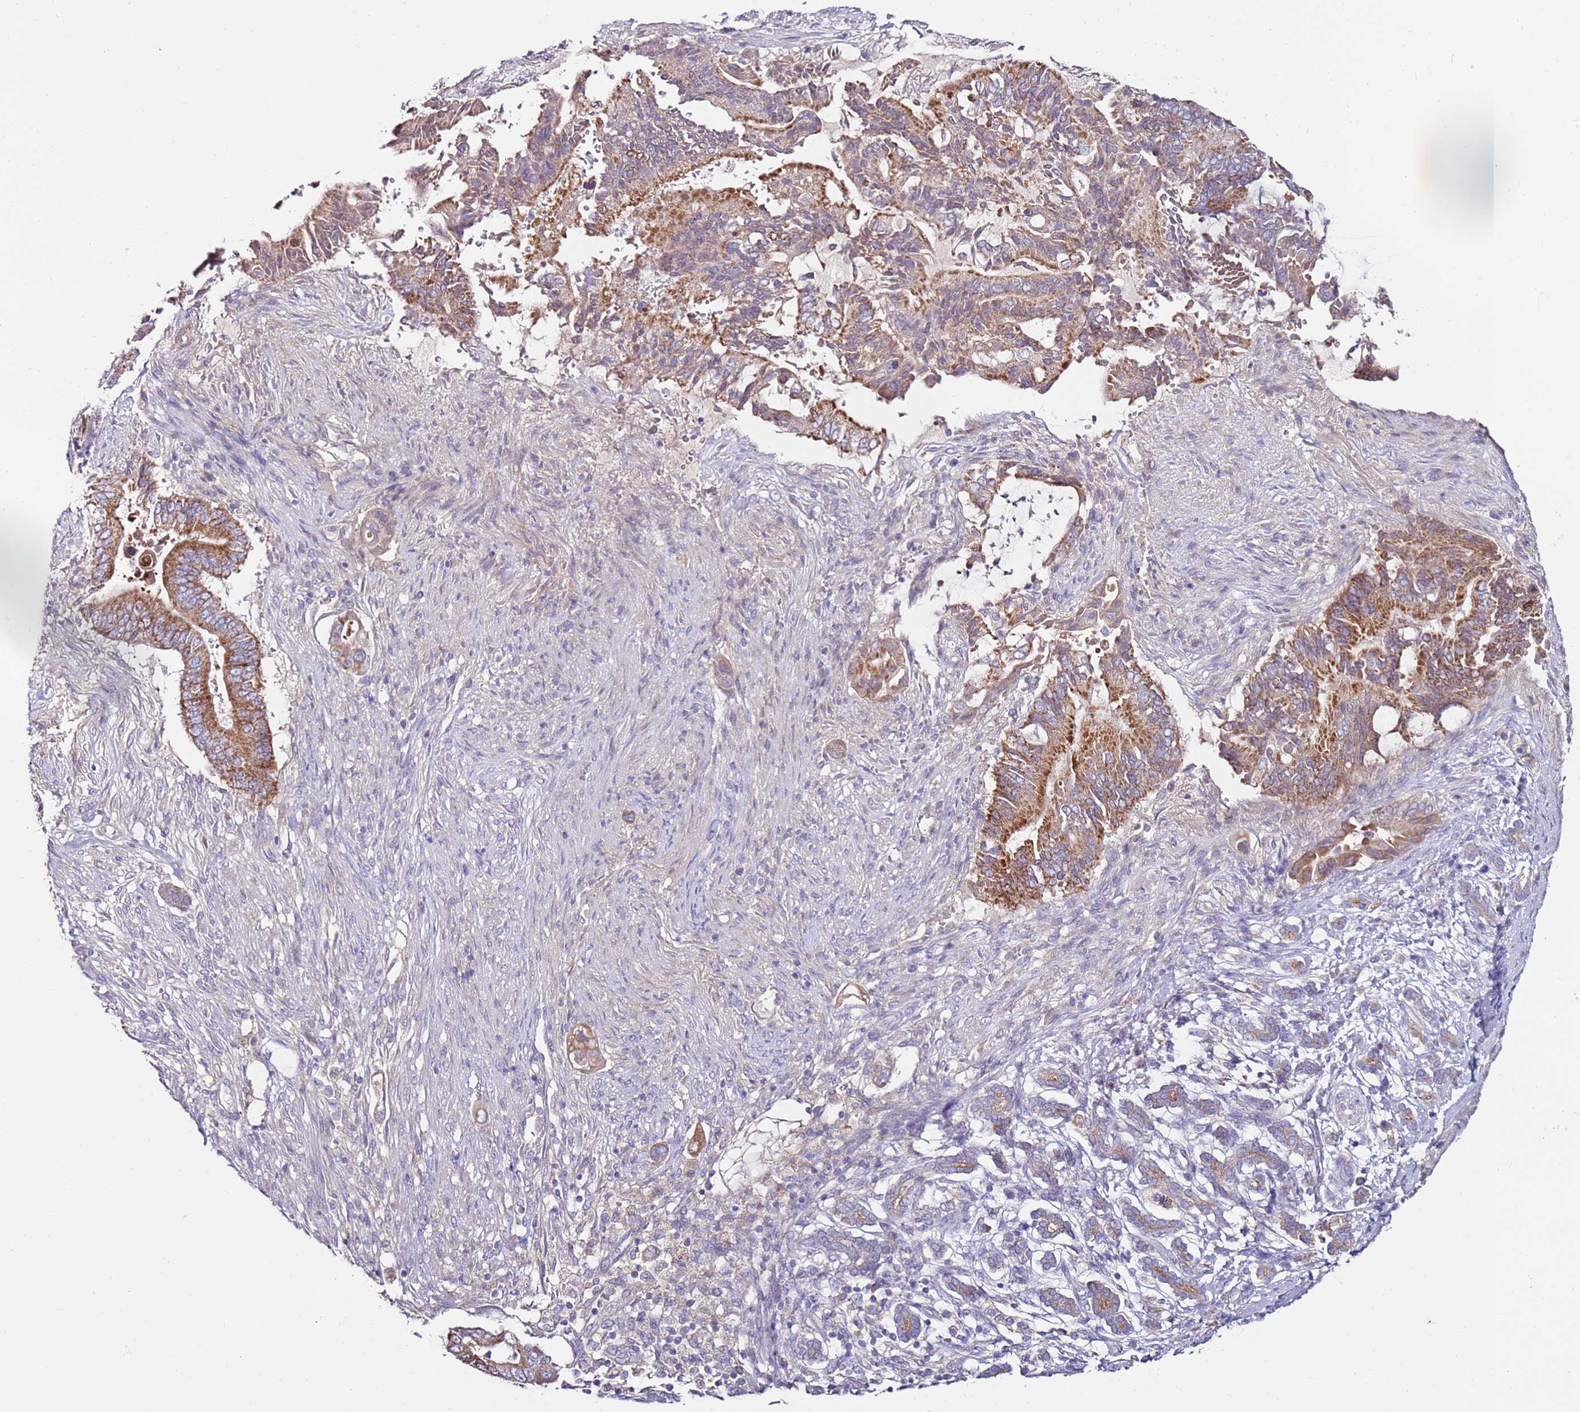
{"staining": {"intensity": "moderate", "quantity": ">75%", "location": "cytoplasmic/membranous"}, "tissue": "pancreatic cancer", "cell_type": "Tumor cells", "image_type": "cancer", "snomed": [{"axis": "morphology", "description": "Adenocarcinoma, NOS"}, {"axis": "topography", "description": "Pancreas"}], "caption": "This image shows pancreatic cancer (adenocarcinoma) stained with immunohistochemistry (IHC) to label a protein in brown. The cytoplasmic/membranous of tumor cells show moderate positivity for the protein. Nuclei are counter-stained blue.", "gene": "SLC44A4", "patient": {"sex": "male", "age": 68}}